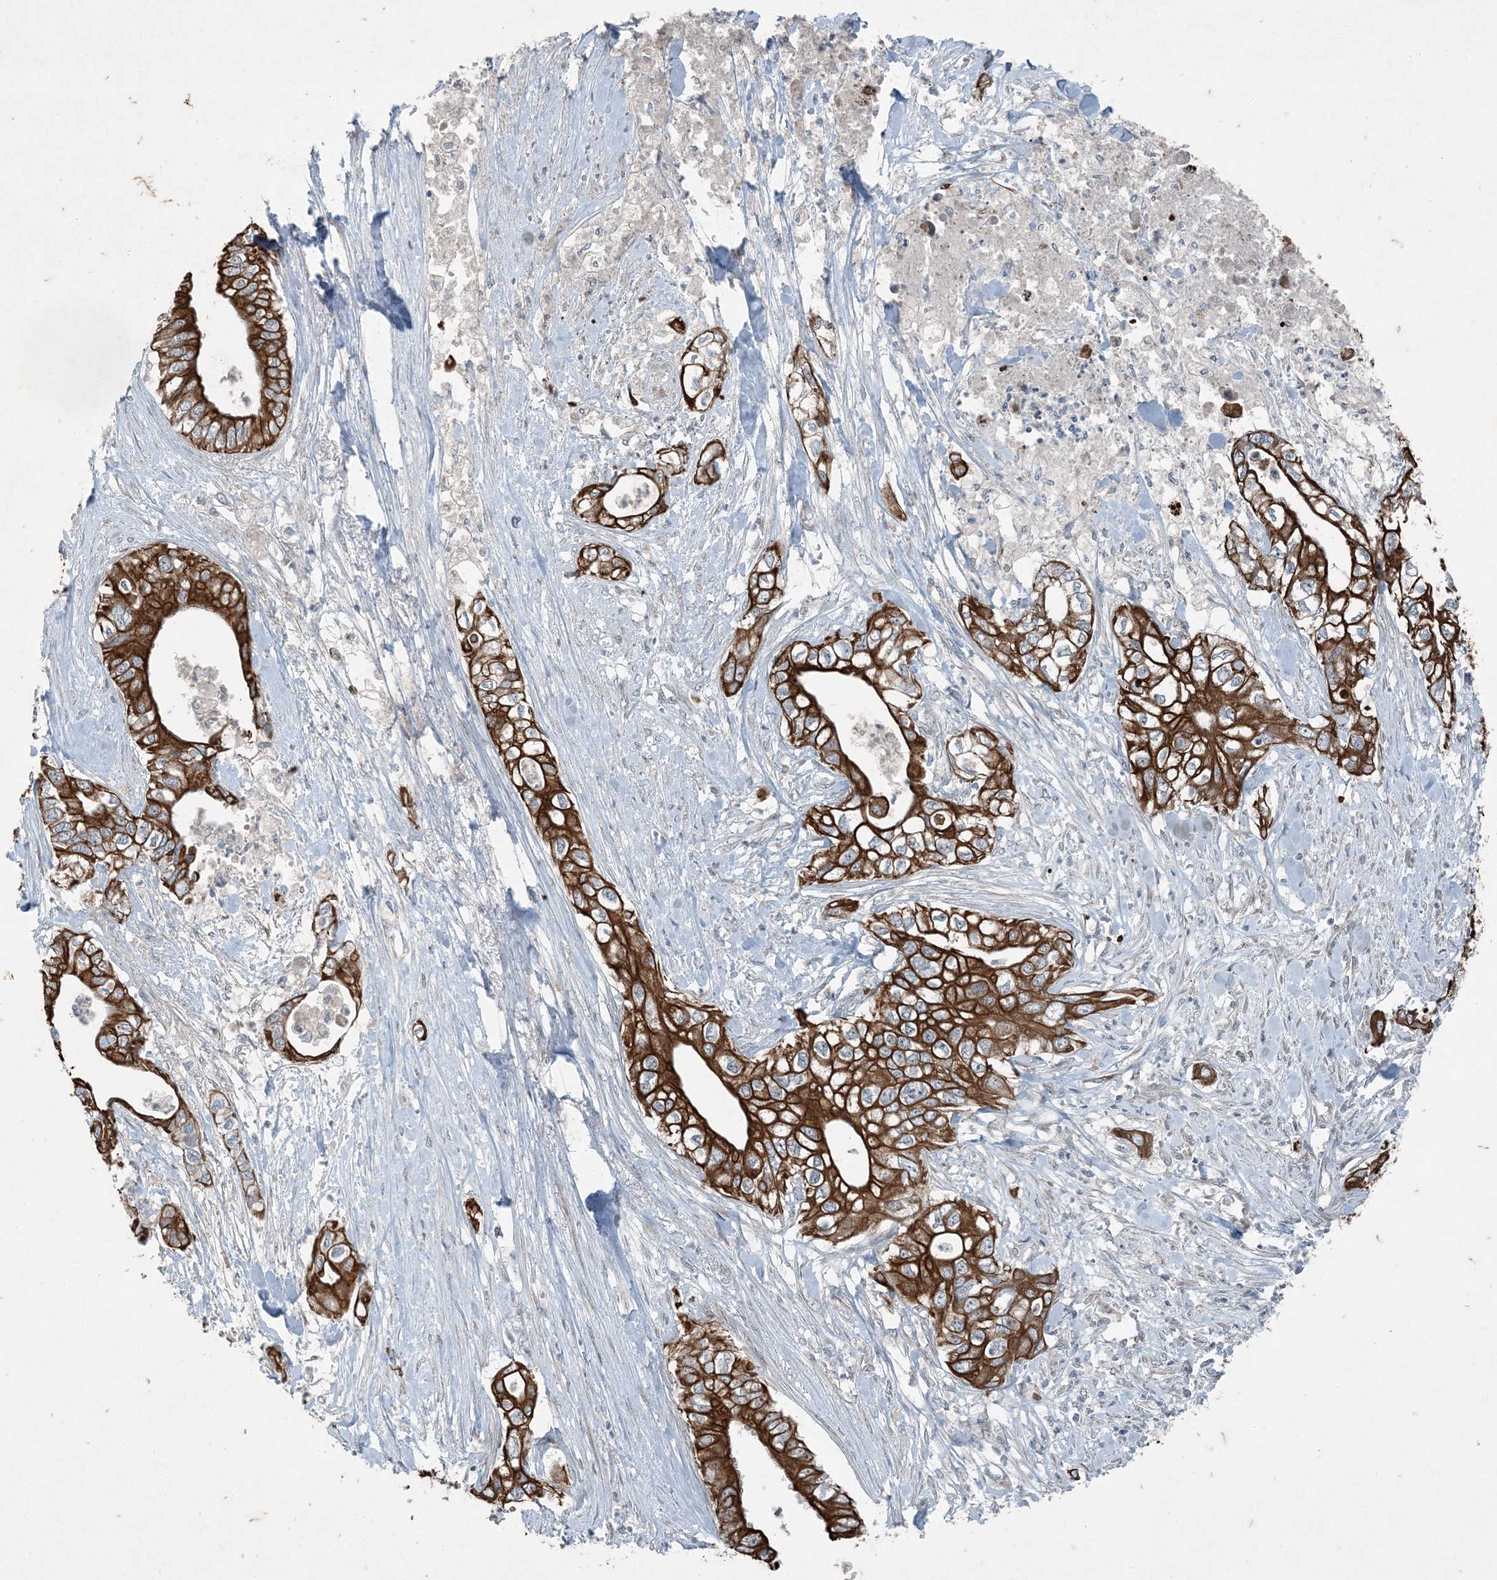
{"staining": {"intensity": "strong", "quantity": ">75%", "location": "cytoplasmic/membranous"}, "tissue": "pancreatic cancer", "cell_type": "Tumor cells", "image_type": "cancer", "snomed": [{"axis": "morphology", "description": "Adenocarcinoma, NOS"}, {"axis": "topography", "description": "Pancreas"}], "caption": "Immunohistochemistry (IHC) micrograph of neoplastic tissue: pancreatic cancer (adenocarcinoma) stained using immunohistochemistry reveals high levels of strong protein expression localized specifically in the cytoplasmic/membranous of tumor cells, appearing as a cytoplasmic/membranous brown color.", "gene": "PC", "patient": {"sex": "female", "age": 78}}